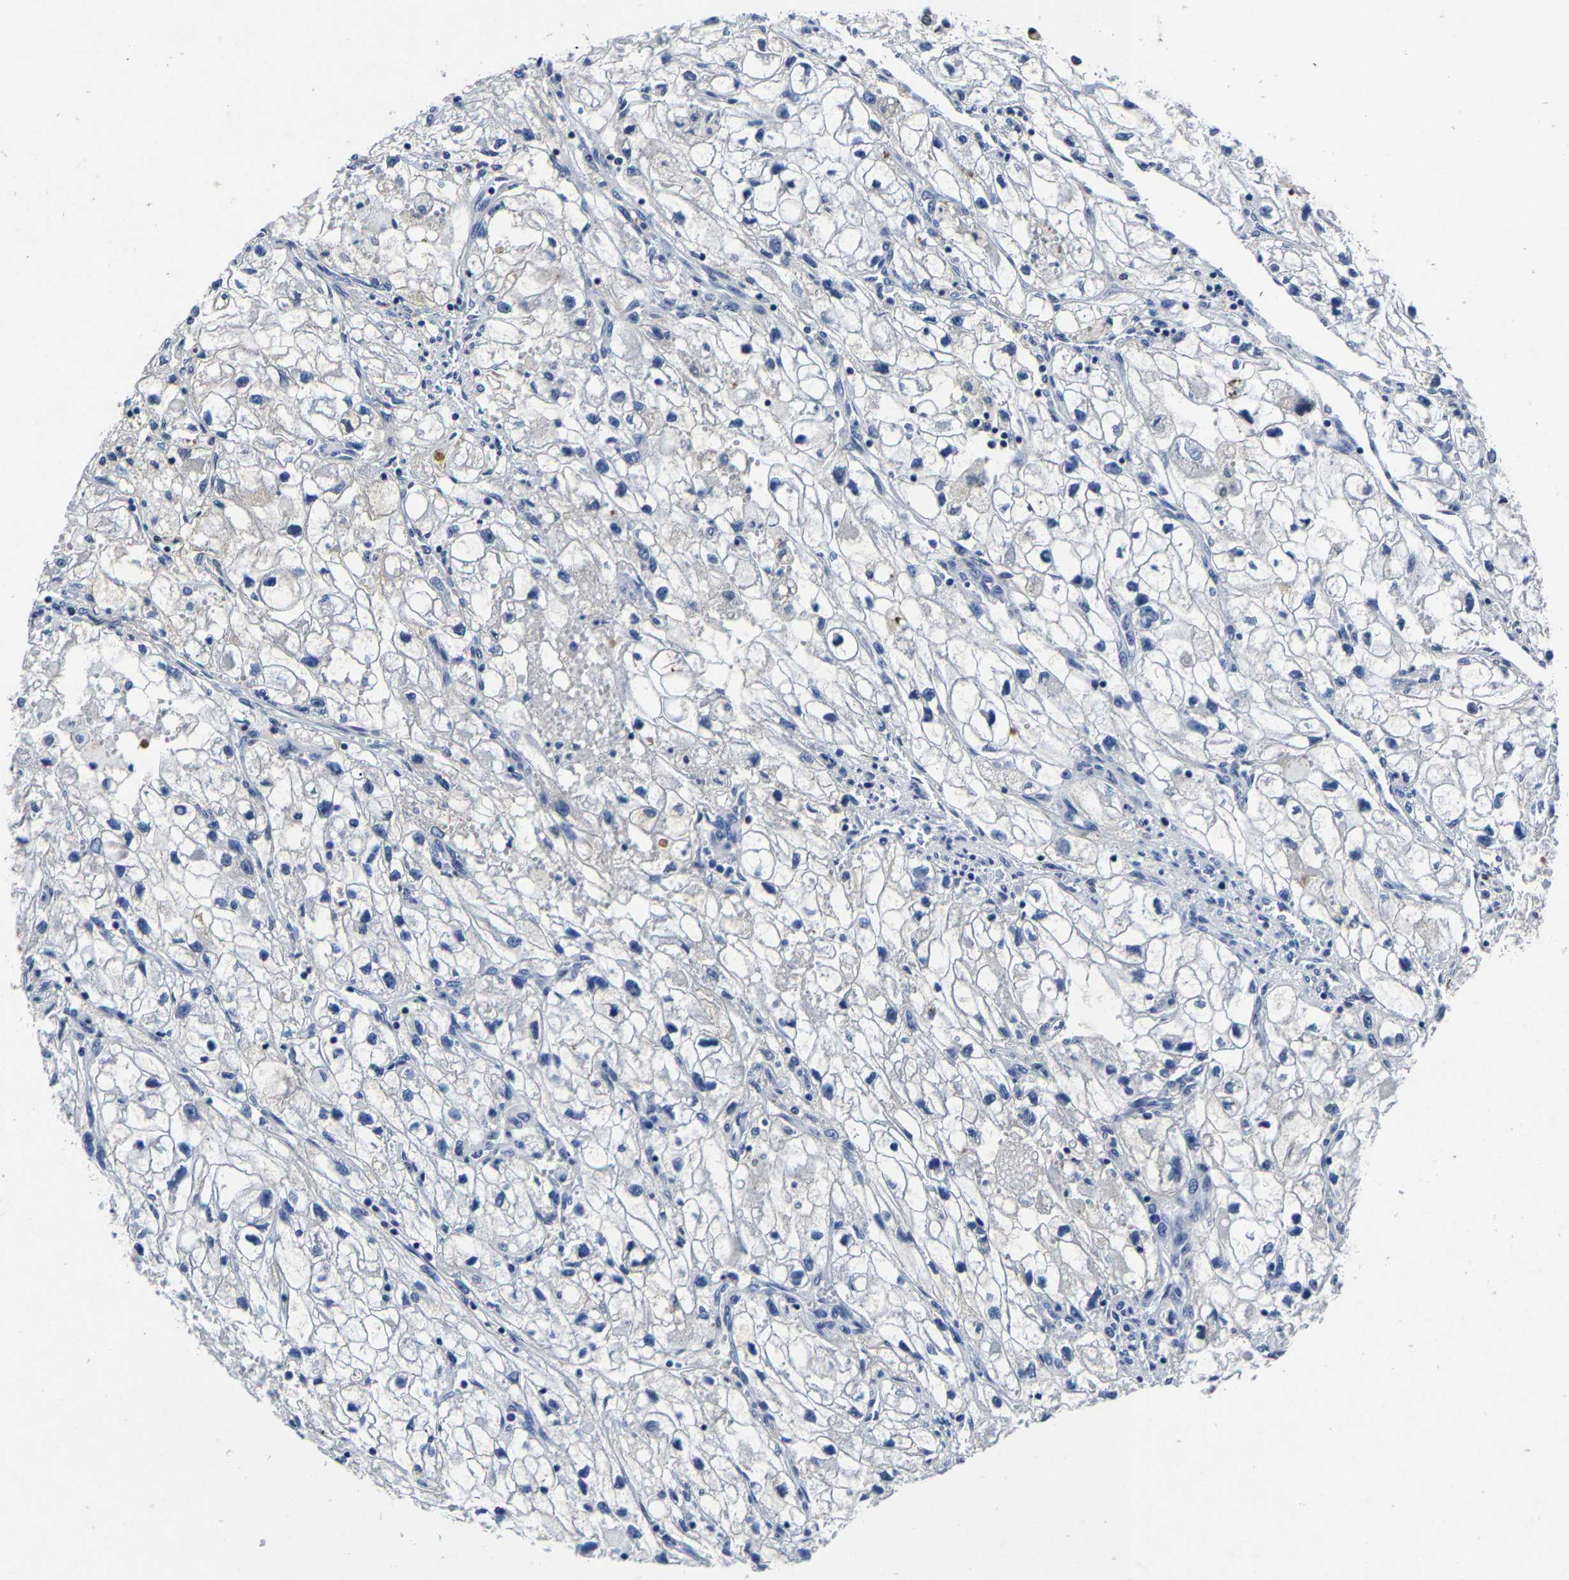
{"staining": {"intensity": "negative", "quantity": "none", "location": "none"}, "tissue": "renal cancer", "cell_type": "Tumor cells", "image_type": "cancer", "snomed": [{"axis": "morphology", "description": "Adenocarcinoma, NOS"}, {"axis": "topography", "description": "Kidney"}], "caption": "Immunohistochemistry of human renal cancer (adenocarcinoma) displays no staining in tumor cells.", "gene": "RBM45", "patient": {"sex": "female", "age": 70}}